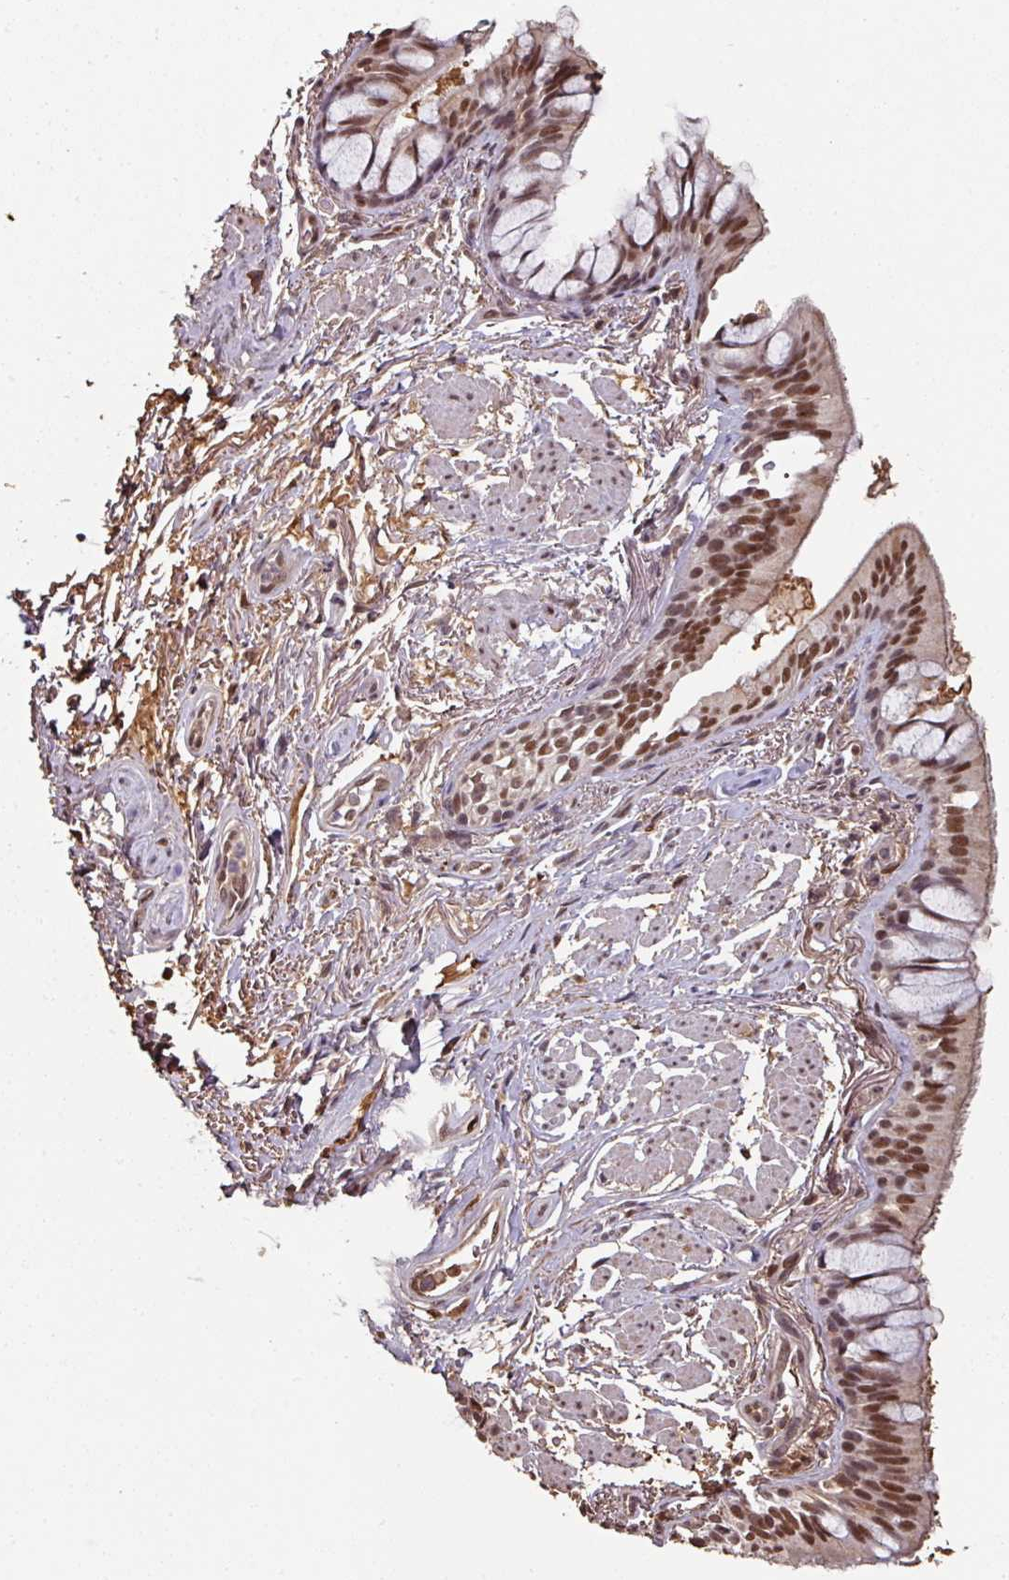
{"staining": {"intensity": "moderate", "quantity": ">75%", "location": "cytoplasmic/membranous,nuclear"}, "tissue": "bronchus", "cell_type": "Respiratory epithelial cells", "image_type": "normal", "snomed": [{"axis": "morphology", "description": "Normal tissue, NOS"}, {"axis": "topography", "description": "Bronchus"}], "caption": "Human bronchus stained with a brown dye exhibits moderate cytoplasmic/membranous,nuclear positive expression in about >75% of respiratory epithelial cells.", "gene": "POLD1", "patient": {"sex": "male", "age": 70}}